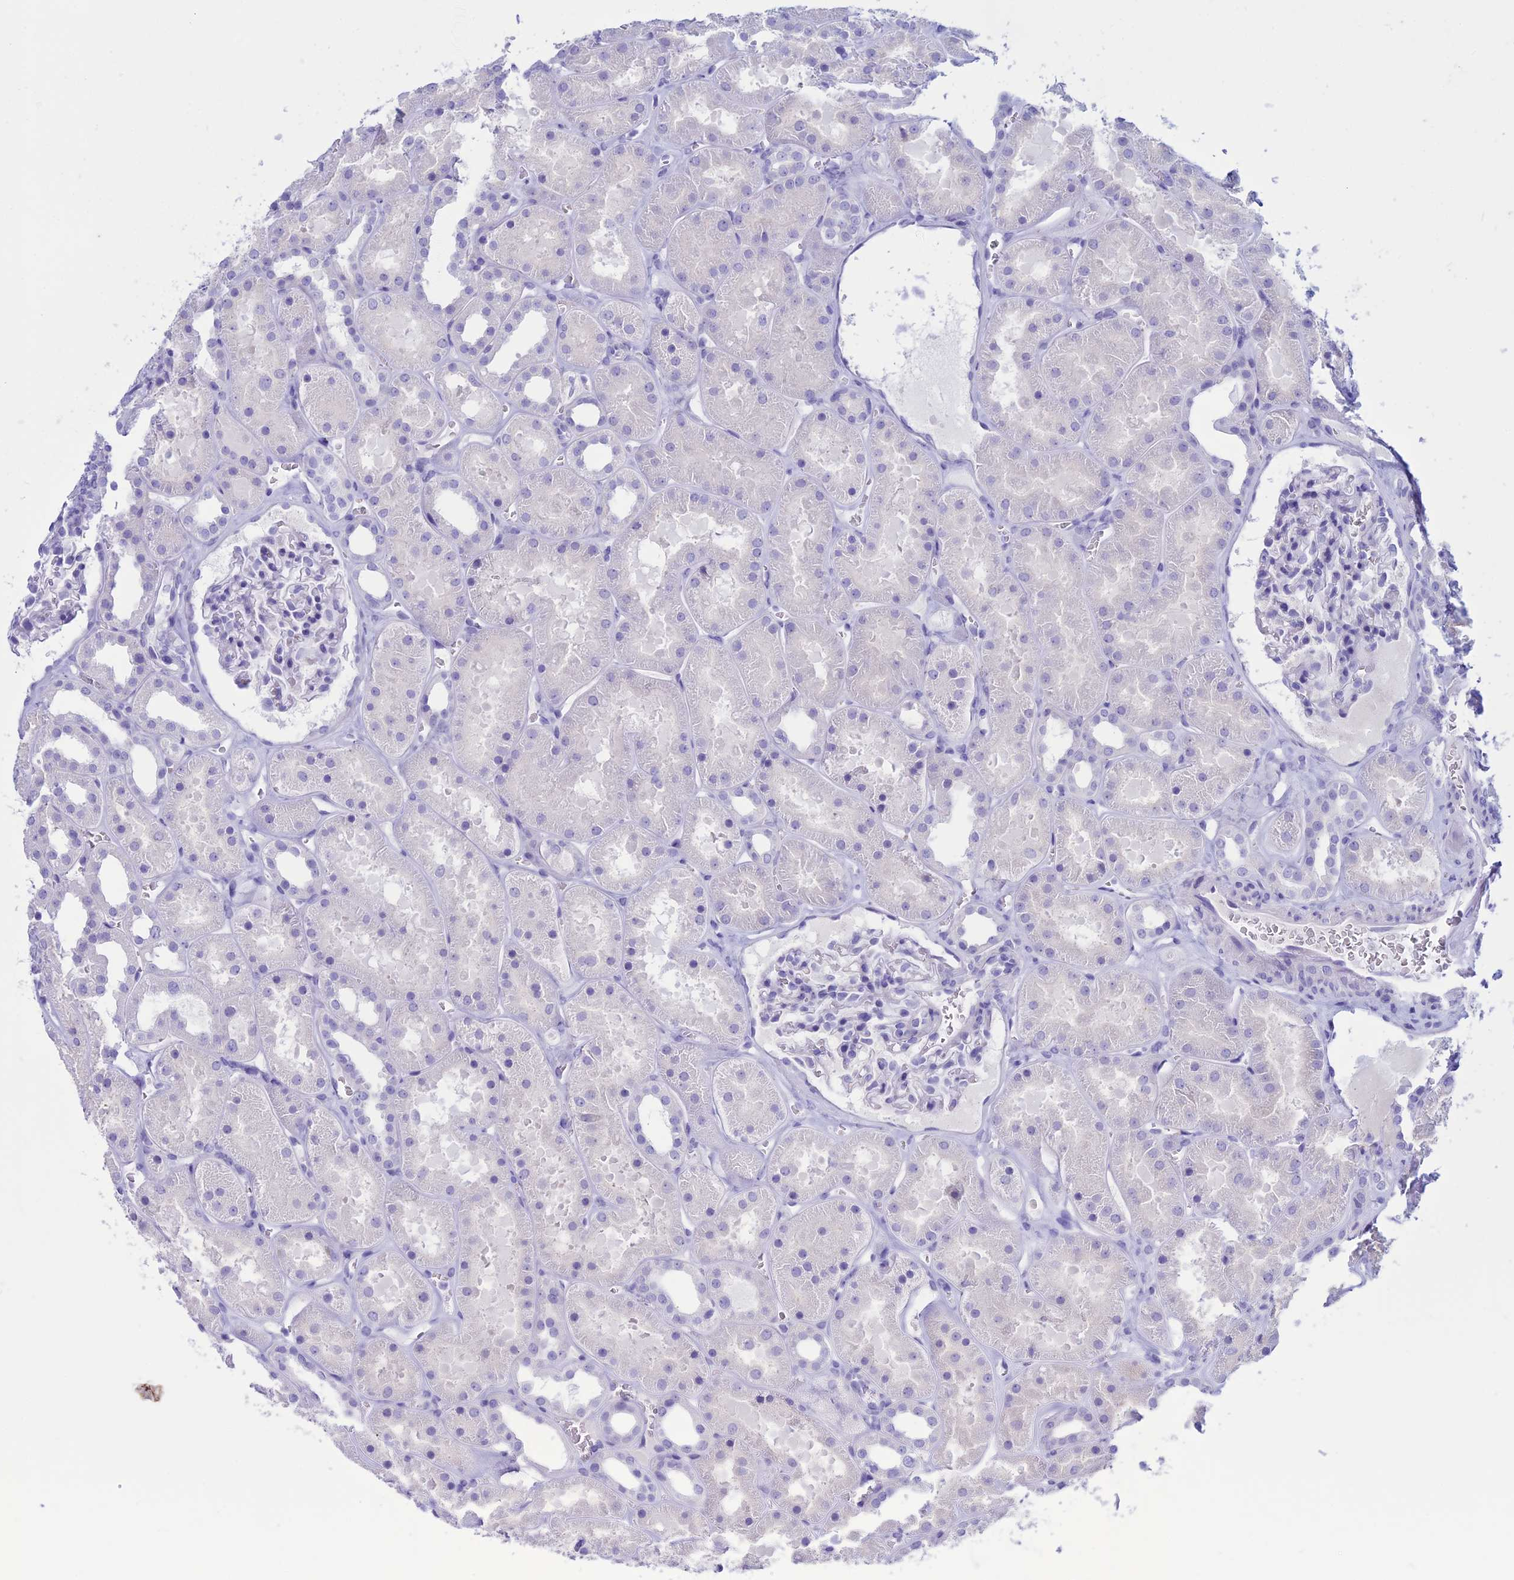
{"staining": {"intensity": "negative", "quantity": "none", "location": "none"}, "tissue": "kidney", "cell_type": "Cells in glomeruli", "image_type": "normal", "snomed": [{"axis": "morphology", "description": "Normal tissue, NOS"}, {"axis": "topography", "description": "Kidney"}], "caption": "High power microscopy image of an immunohistochemistry (IHC) histopathology image of unremarkable kidney, revealing no significant positivity in cells in glomeruli.", "gene": "CLEC2L", "patient": {"sex": "female", "age": 41}}